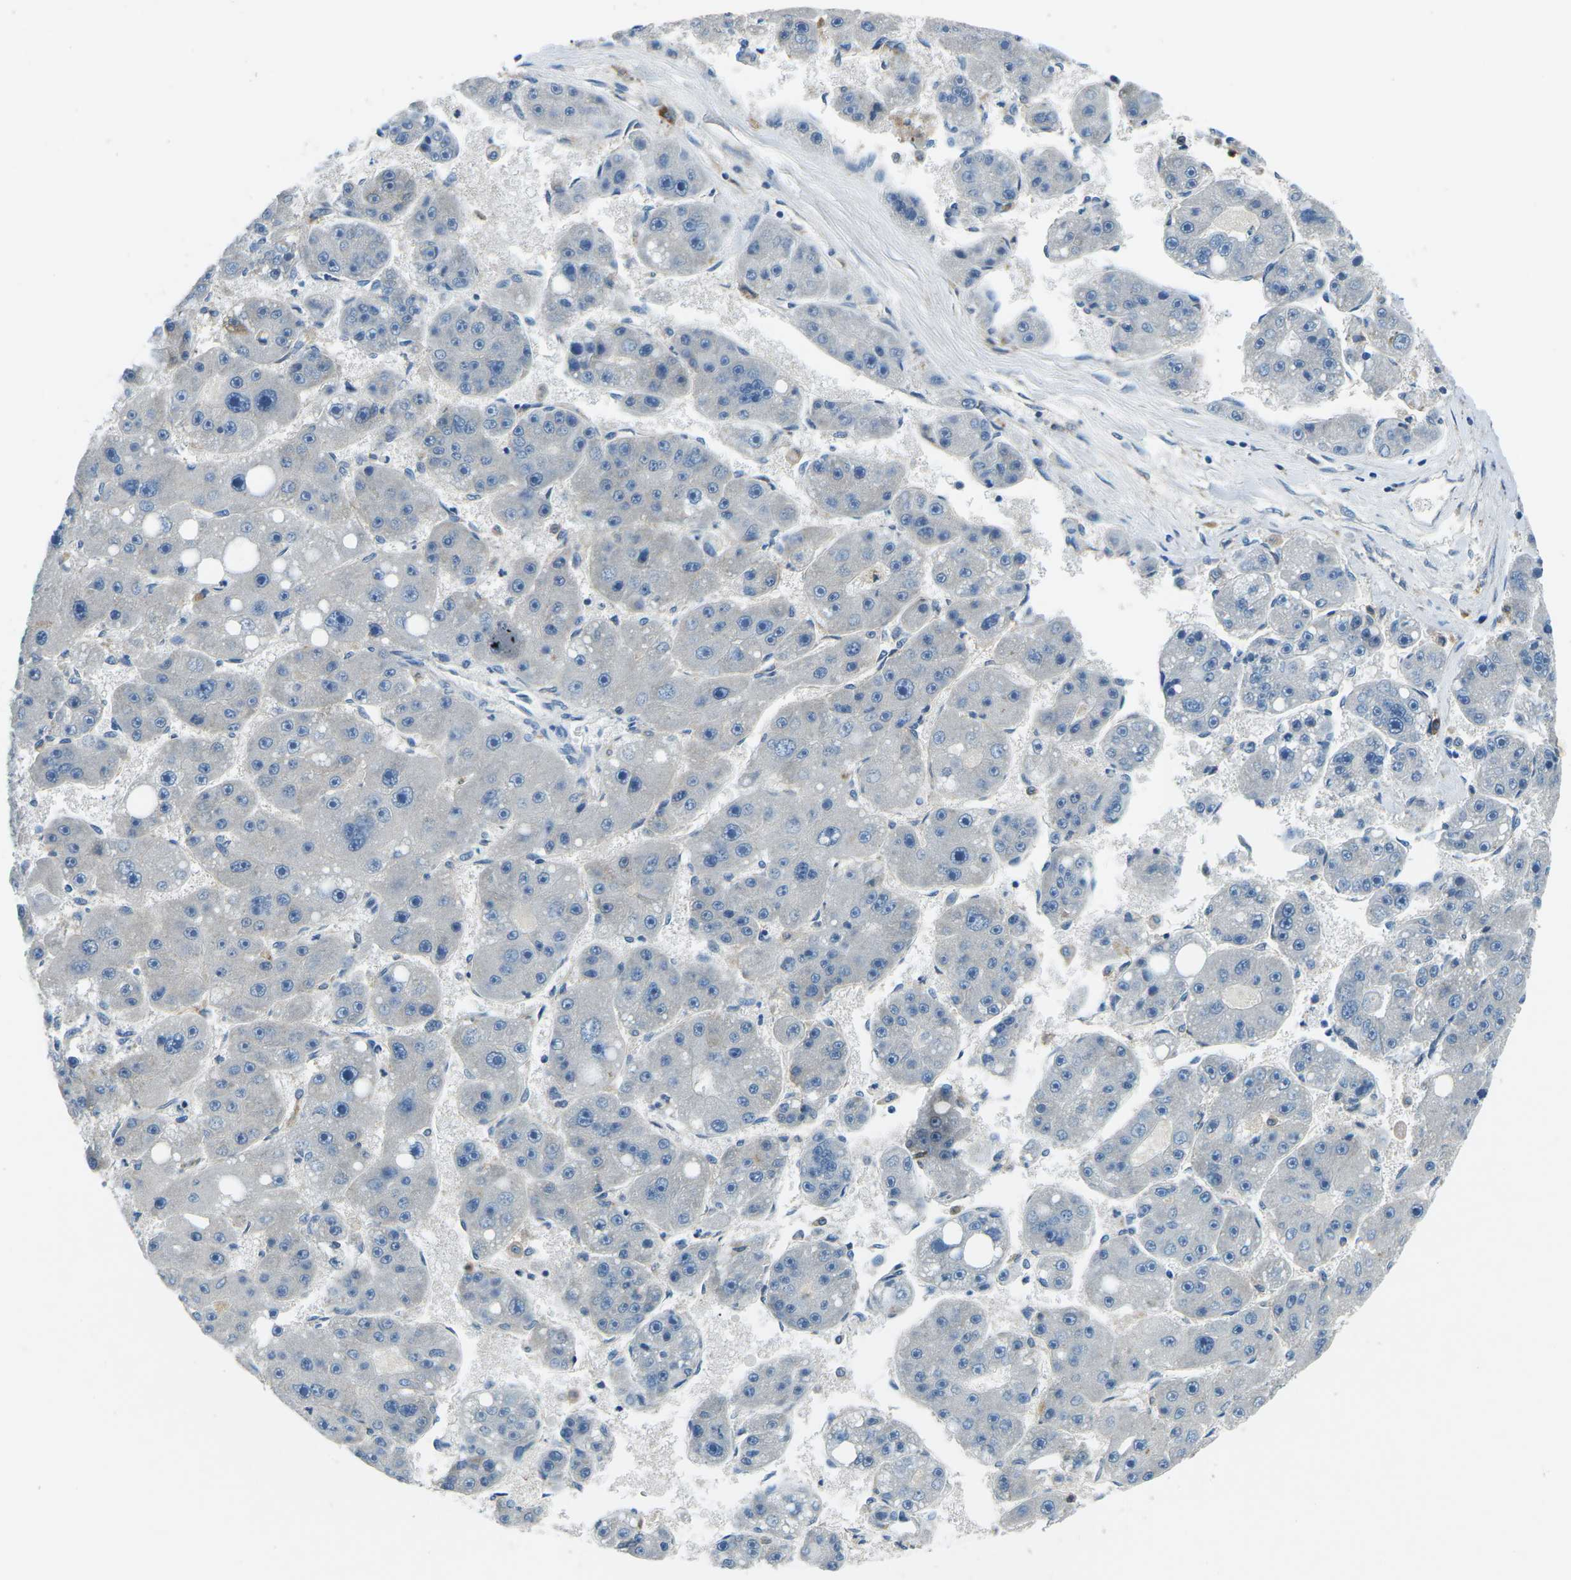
{"staining": {"intensity": "negative", "quantity": "none", "location": "none"}, "tissue": "liver cancer", "cell_type": "Tumor cells", "image_type": "cancer", "snomed": [{"axis": "morphology", "description": "Carcinoma, Hepatocellular, NOS"}, {"axis": "topography", "description": "Liver"}], "caption": "There is no significant staining in tumor cells of hepatocellular carcinoma (liver).", "gene": "CD1D", "patient": {"sex": "female", "age": 61}}